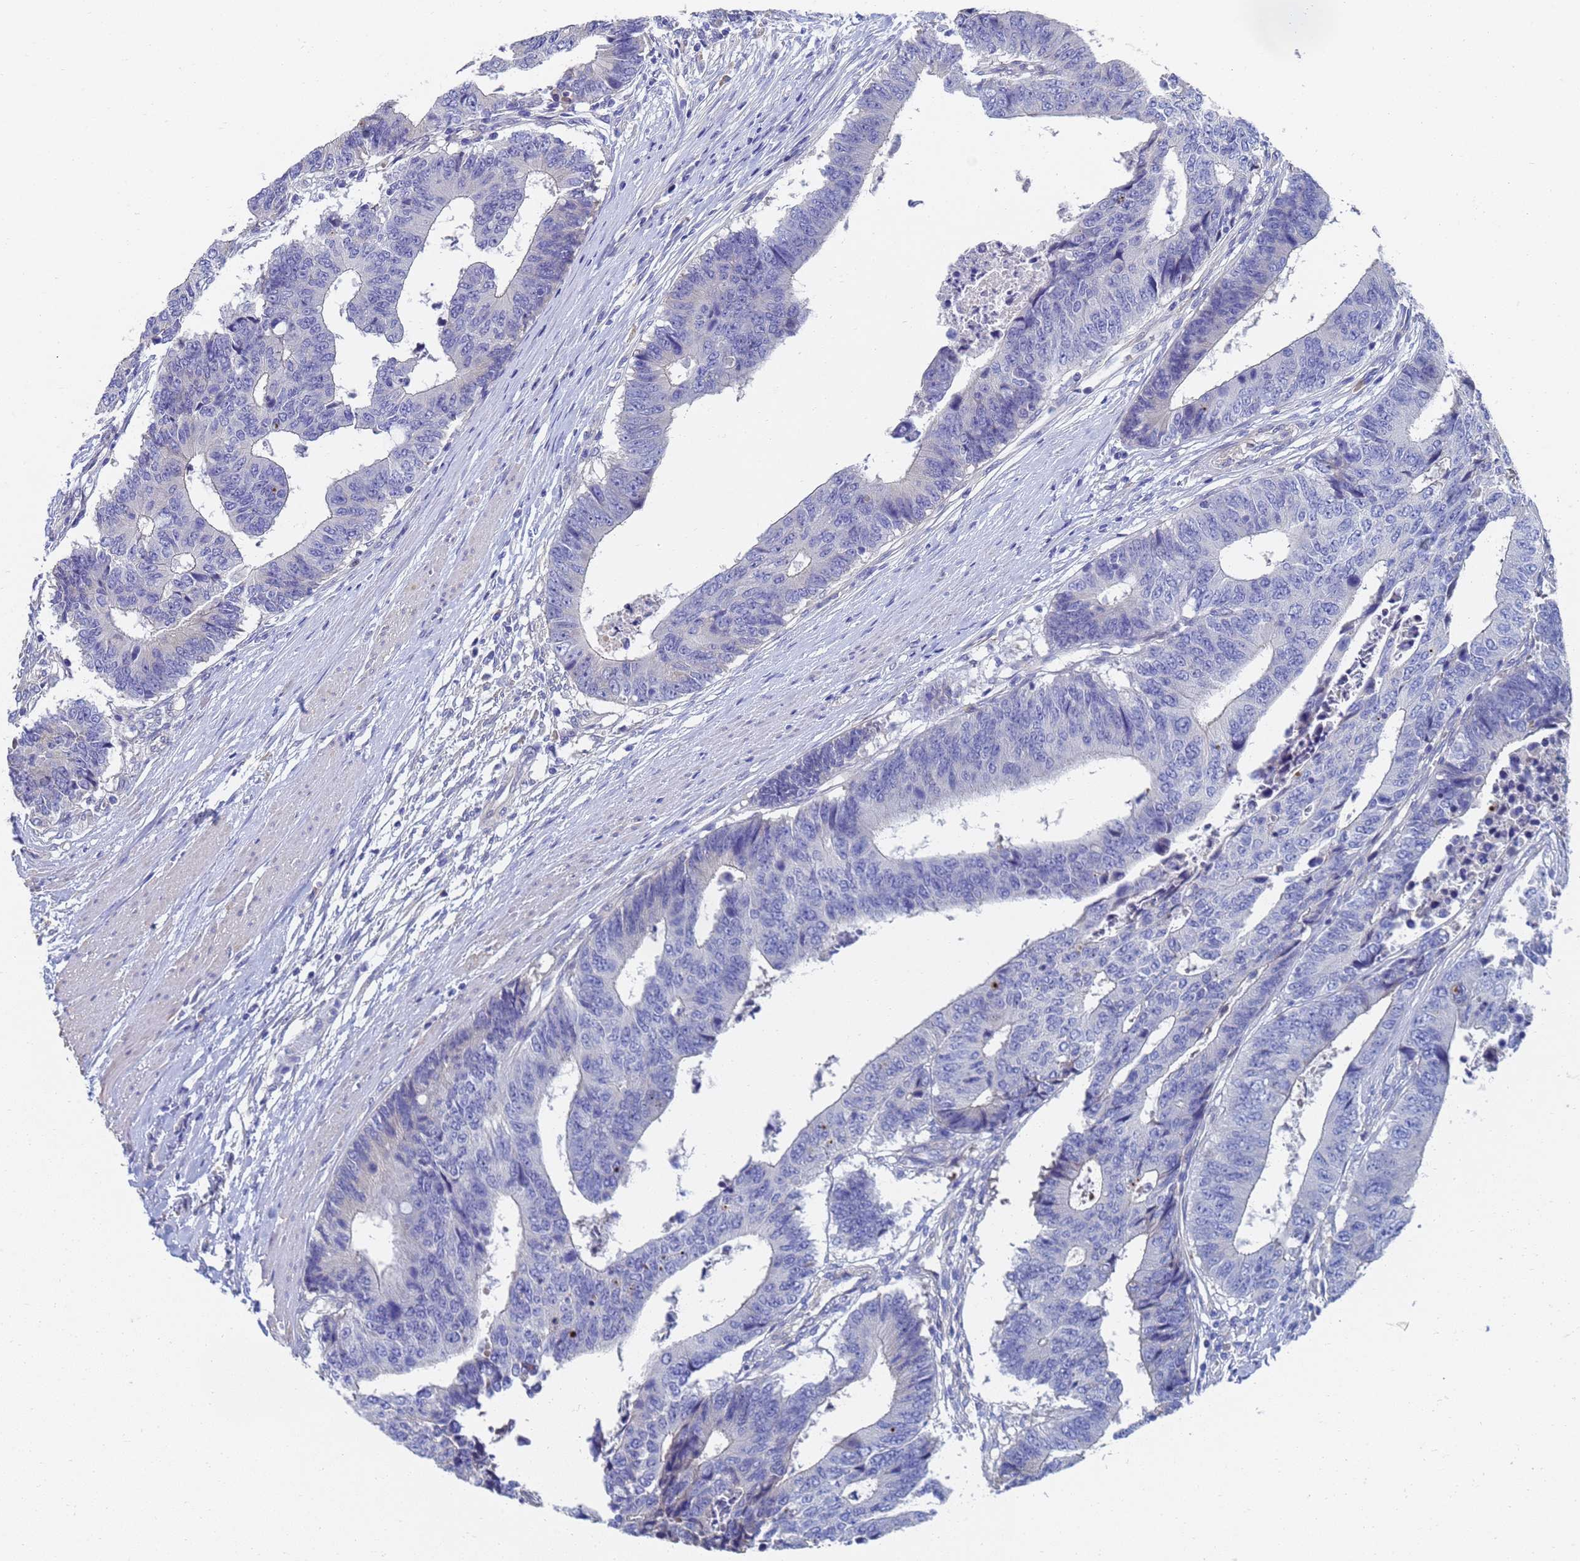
{"staining": {"intensity": "negative", "quantity": "none", "location": "none"}, "tissue": "colorectal cancer", "cell_type": "Tumor cells", "image_type": "cancer", "snomed": [{"axis": "morphology", "description": "Adenocarcinoma, NOS"}, {"axis": "topography", "description": "Rectum"}], "caption": "Adenocarcinoma (colorectal) was stained to show a protein in brown. There is no significant positivity in tumor cells. The staining was performed using DAB to visualize the protein expression in brown, while the nuclei were stained in blue with hematoxylin (Magnification: 20x).", "gene": "LBX2", "patient": {"sex": "male", "age": 84}}